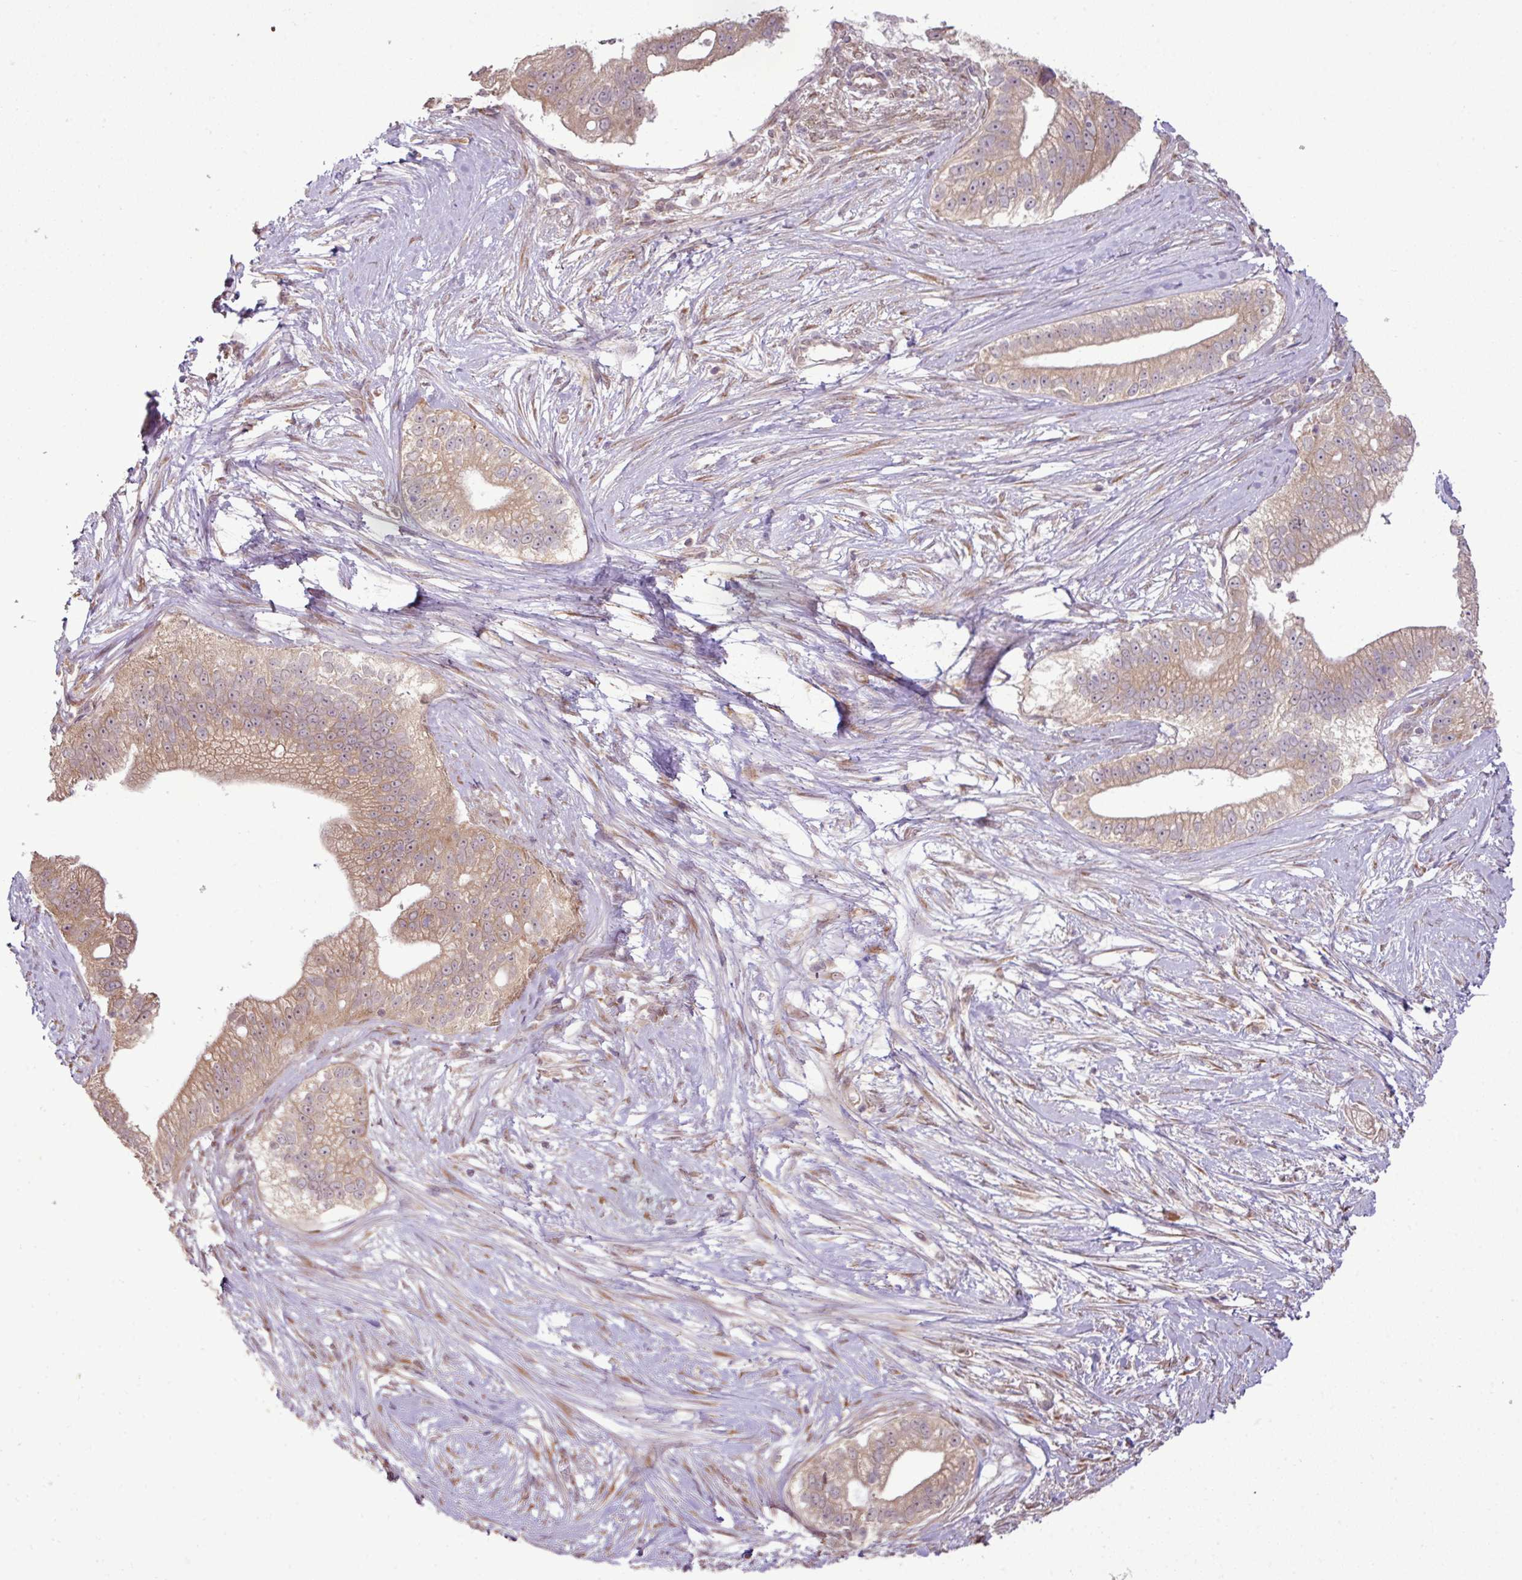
{"staining": {"intensity": "moderate", "quantity": ">75%", "location": "cytoplasmic/membranous"}, "tissue": "pancreatic cancer", "cell_type": "Tumor cells", "image_type": "cancer", "snomed": [{"axis": "morphology", "description": "Adenocarcinoma, NOS"}, {"axis": "topography", "description": "Pancreas"}], "caption": "A brown stain highlights moderate cytoplasmic/membranous positivity of a protein in adenocarcinoma (pancreatic) tumor cells.", "gene": "DNAAF4", "patient": {"sex": "male", "age": 70}}